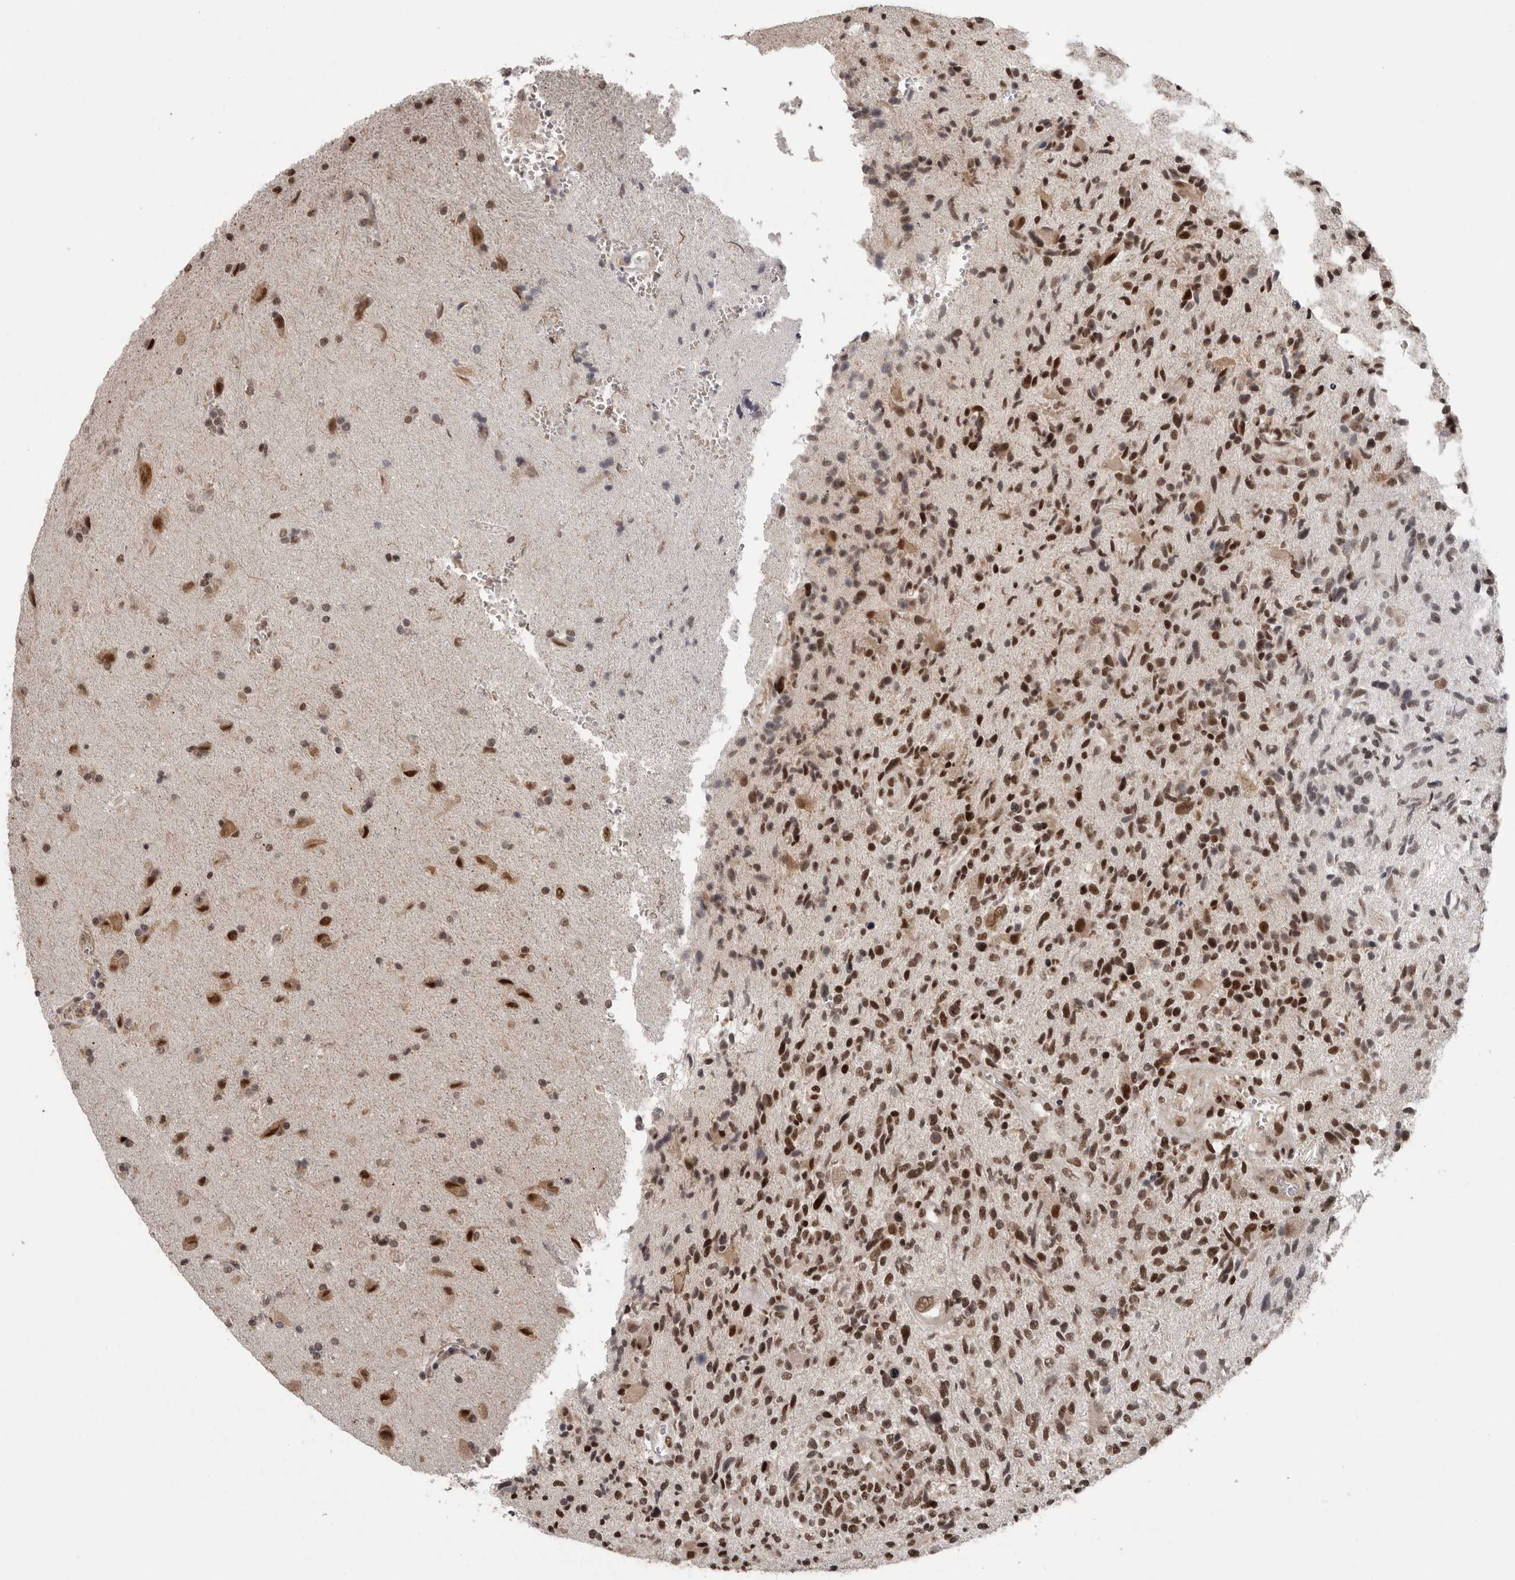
{"staining": {"intensity": "strong", "quantity": "25%-75%", "location": "nuclear"}, "tissue": "glioma", "cell_type": "Tumor cells", "image_type": "cancer", "snomed": [{"axis": "morphology", "description": "Glioma, malignant, High grade"}, {"axis": "topography", "description": "Brain"}], "caption": "About 25%-75% of tumor cells in high-grade glioma (malignant) show strong nuclear protein positivity as visualized by brown immunohistochemical staining.", "gene": "PPP1R10", "patient": {"sex": "male", "age": 72}}